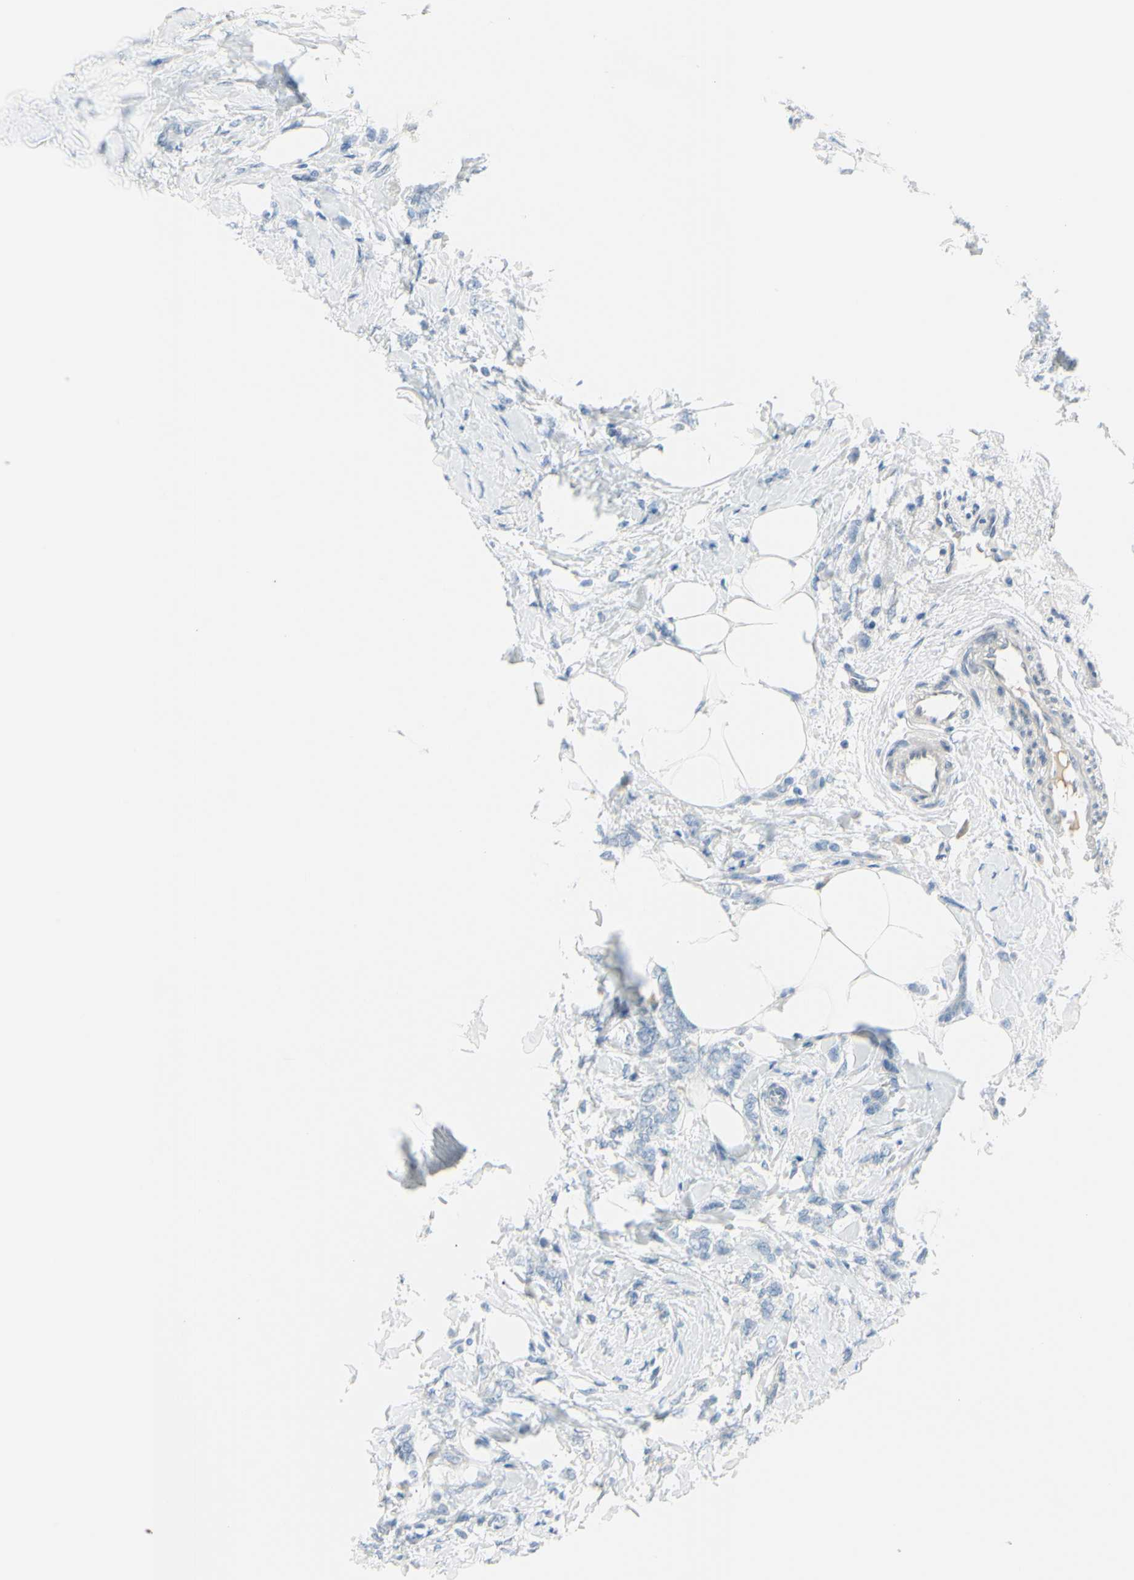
{"staining": {"intensity": "negative", "quantity": "none", "location": "none"}, "tissue": "breast cancer", "cell_type": "Tumor cells", "image_type": "cancer", "snomed": [{"axis": "morphology", "description": "Lobular carcinoma, in situ"}, {"axis": "morphology", "description": "Lobular carcinoma"}, {"axis": "topography", "description": "Breast"}], "caption": "Histopathology image shows no significant protein expression in tumor cells of breast cancer. Nuclei are stained in blue.", "gene": "DCT", "patient": {"sex": "female", "age": 41}}